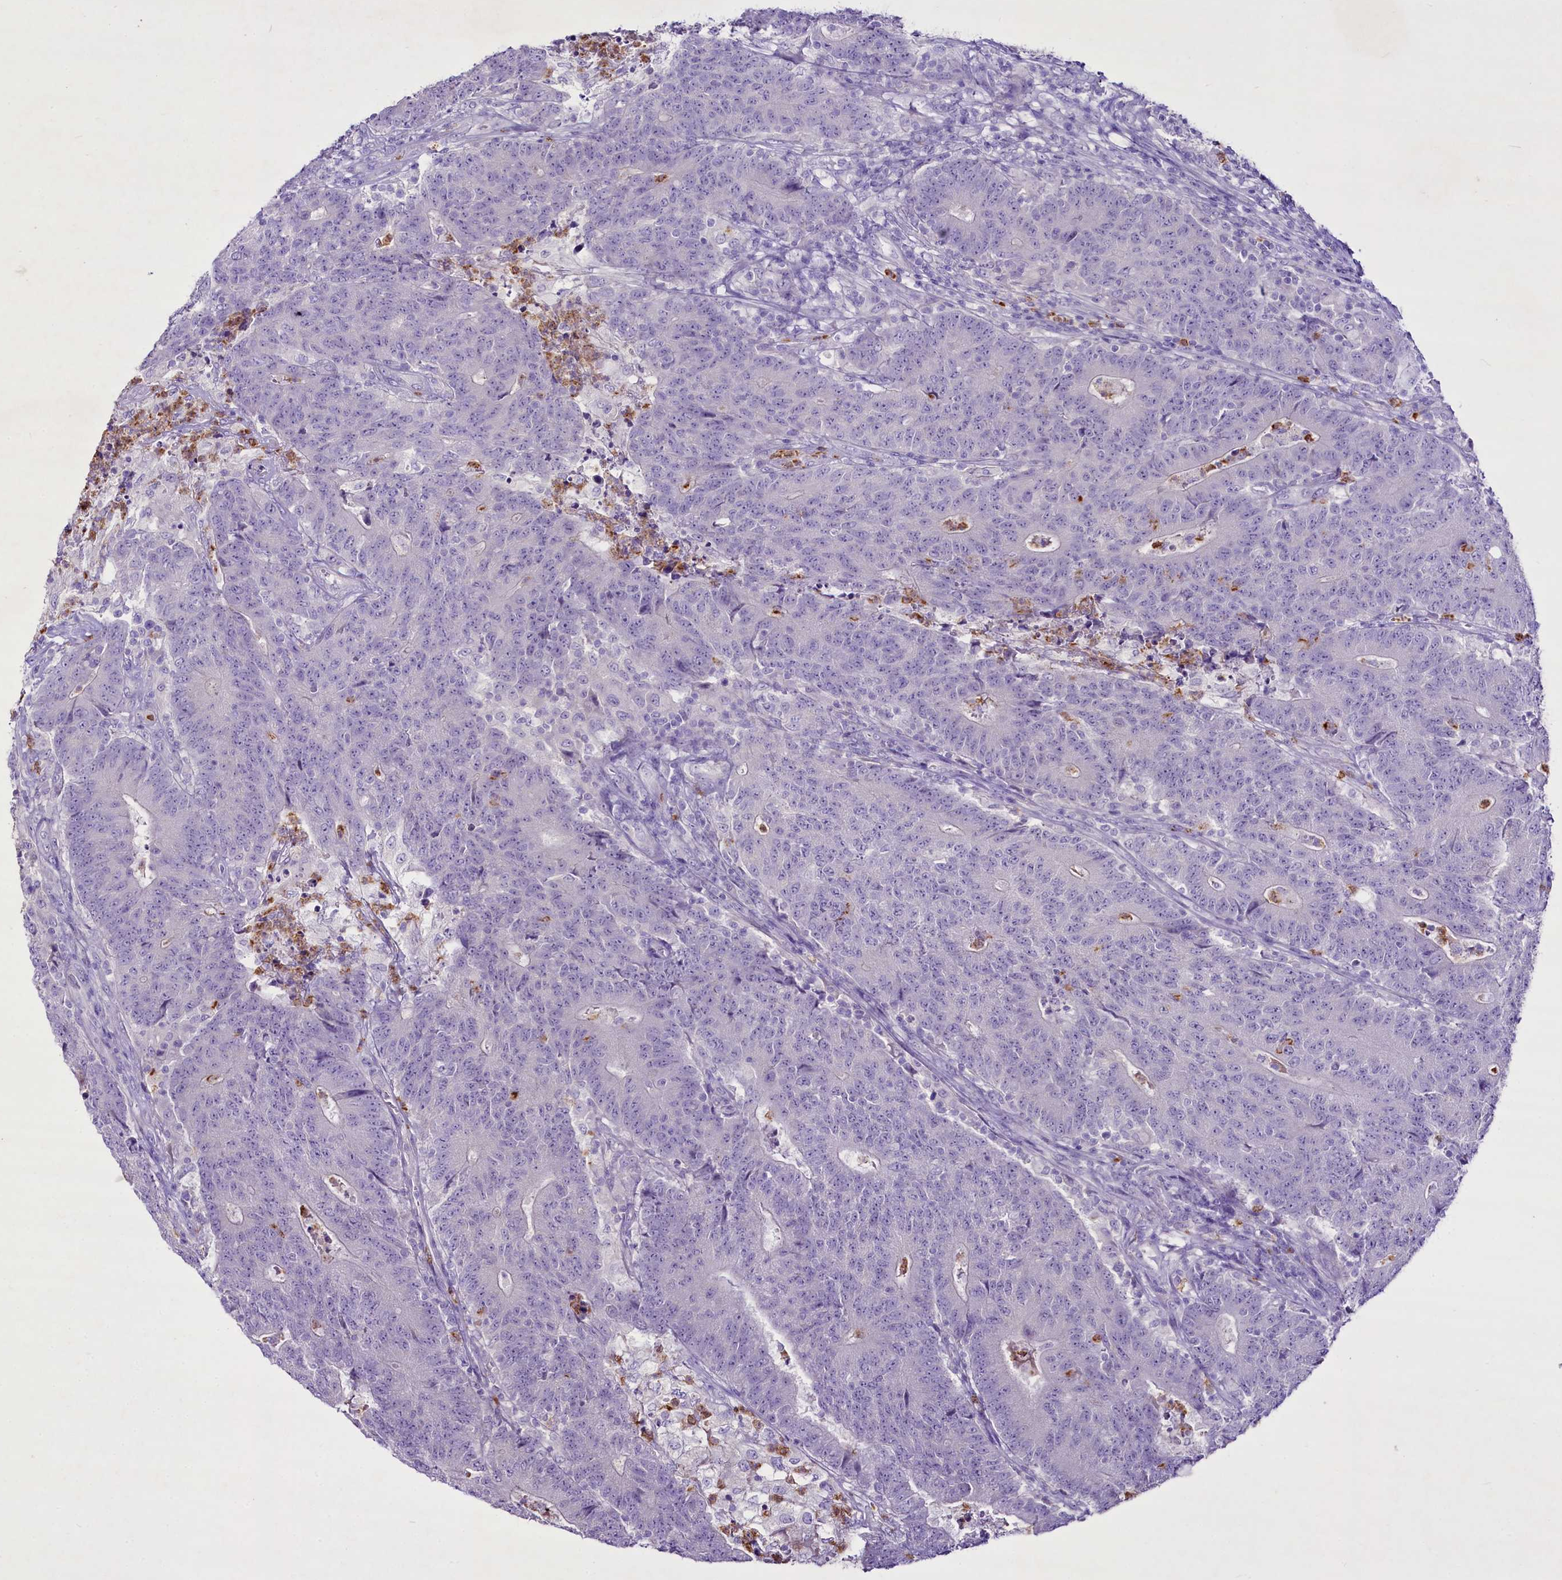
{"staining": {"intensity": "negative", "quantity": "none", "location": "none"}, "tissue": "colorectal cancer", "cell_type": "Tumor cells", "image_type": "cancer", "snomed": [{"axis": "morphology", "description": "Adenocarcinoma, NOS"}, {"axis": "topography", "description": "Colon"}], "caption": "Tumor cells show no significant protein expression in colorectal cancer (adenocarcinoma).", "gene": "FAM209B", "patient": {"sex": "female", "age": 75}}